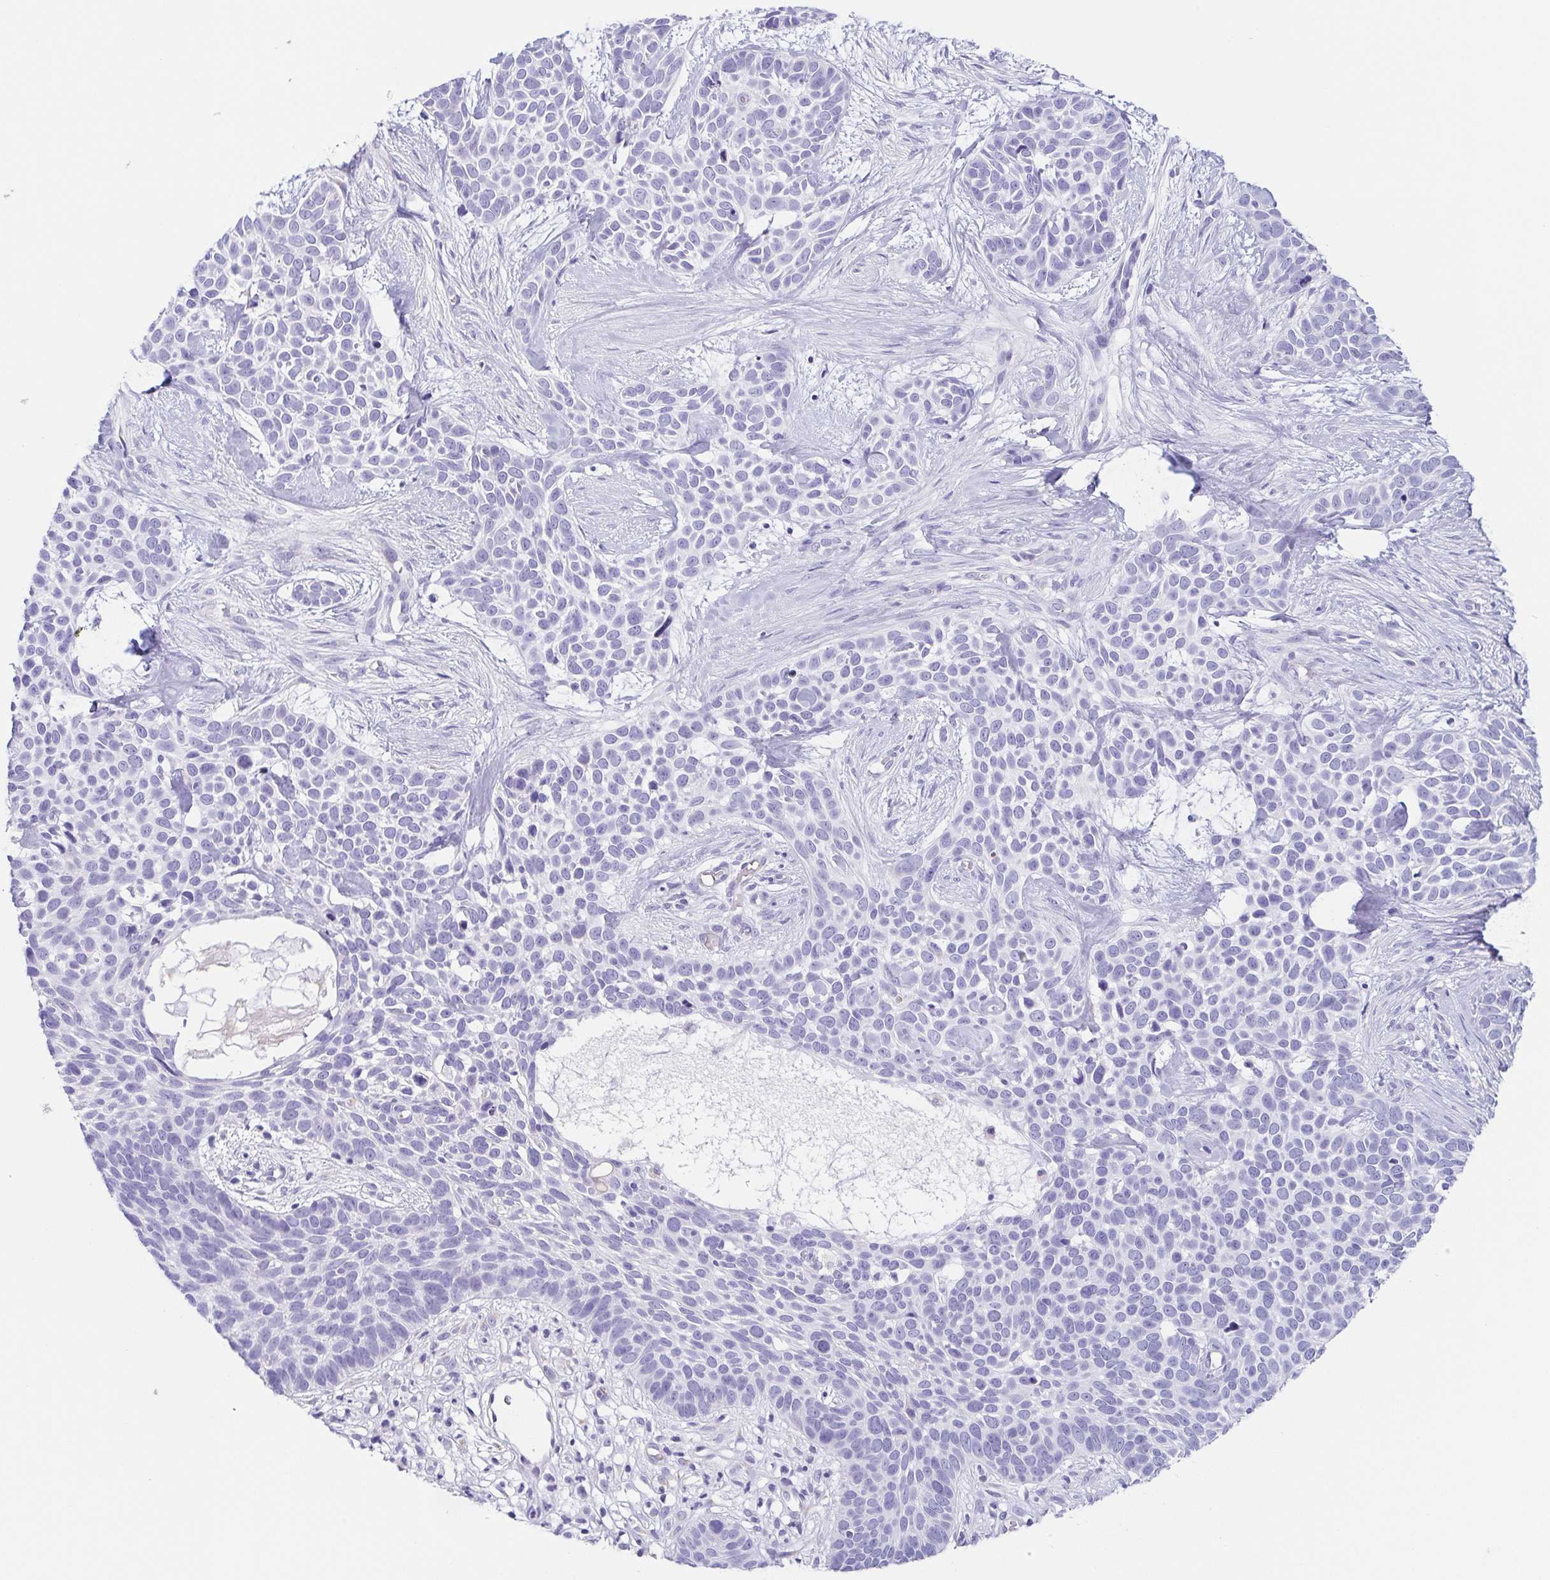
{"staining": {"intensity": "negative", "quantity": "none", "location": "none"}, "tissue": "skin cancer", "cell_type": "Tumor cells", "image_type": "cancer", "snomed": [{"axis": "morphology", "description": "Basal cell carcinoma"}, {"axis": "topography", "description": "Skin"}], "caption": "This histopathology image is of basal cell carcinoma (skin) stained with immunohistochemistry to label a protein in brown with the nuclei are counter-stained blue. There is no expression in tumor cells.", "gene": "LDLRAD1", "patient": {"sex": "male", "age": 69}}